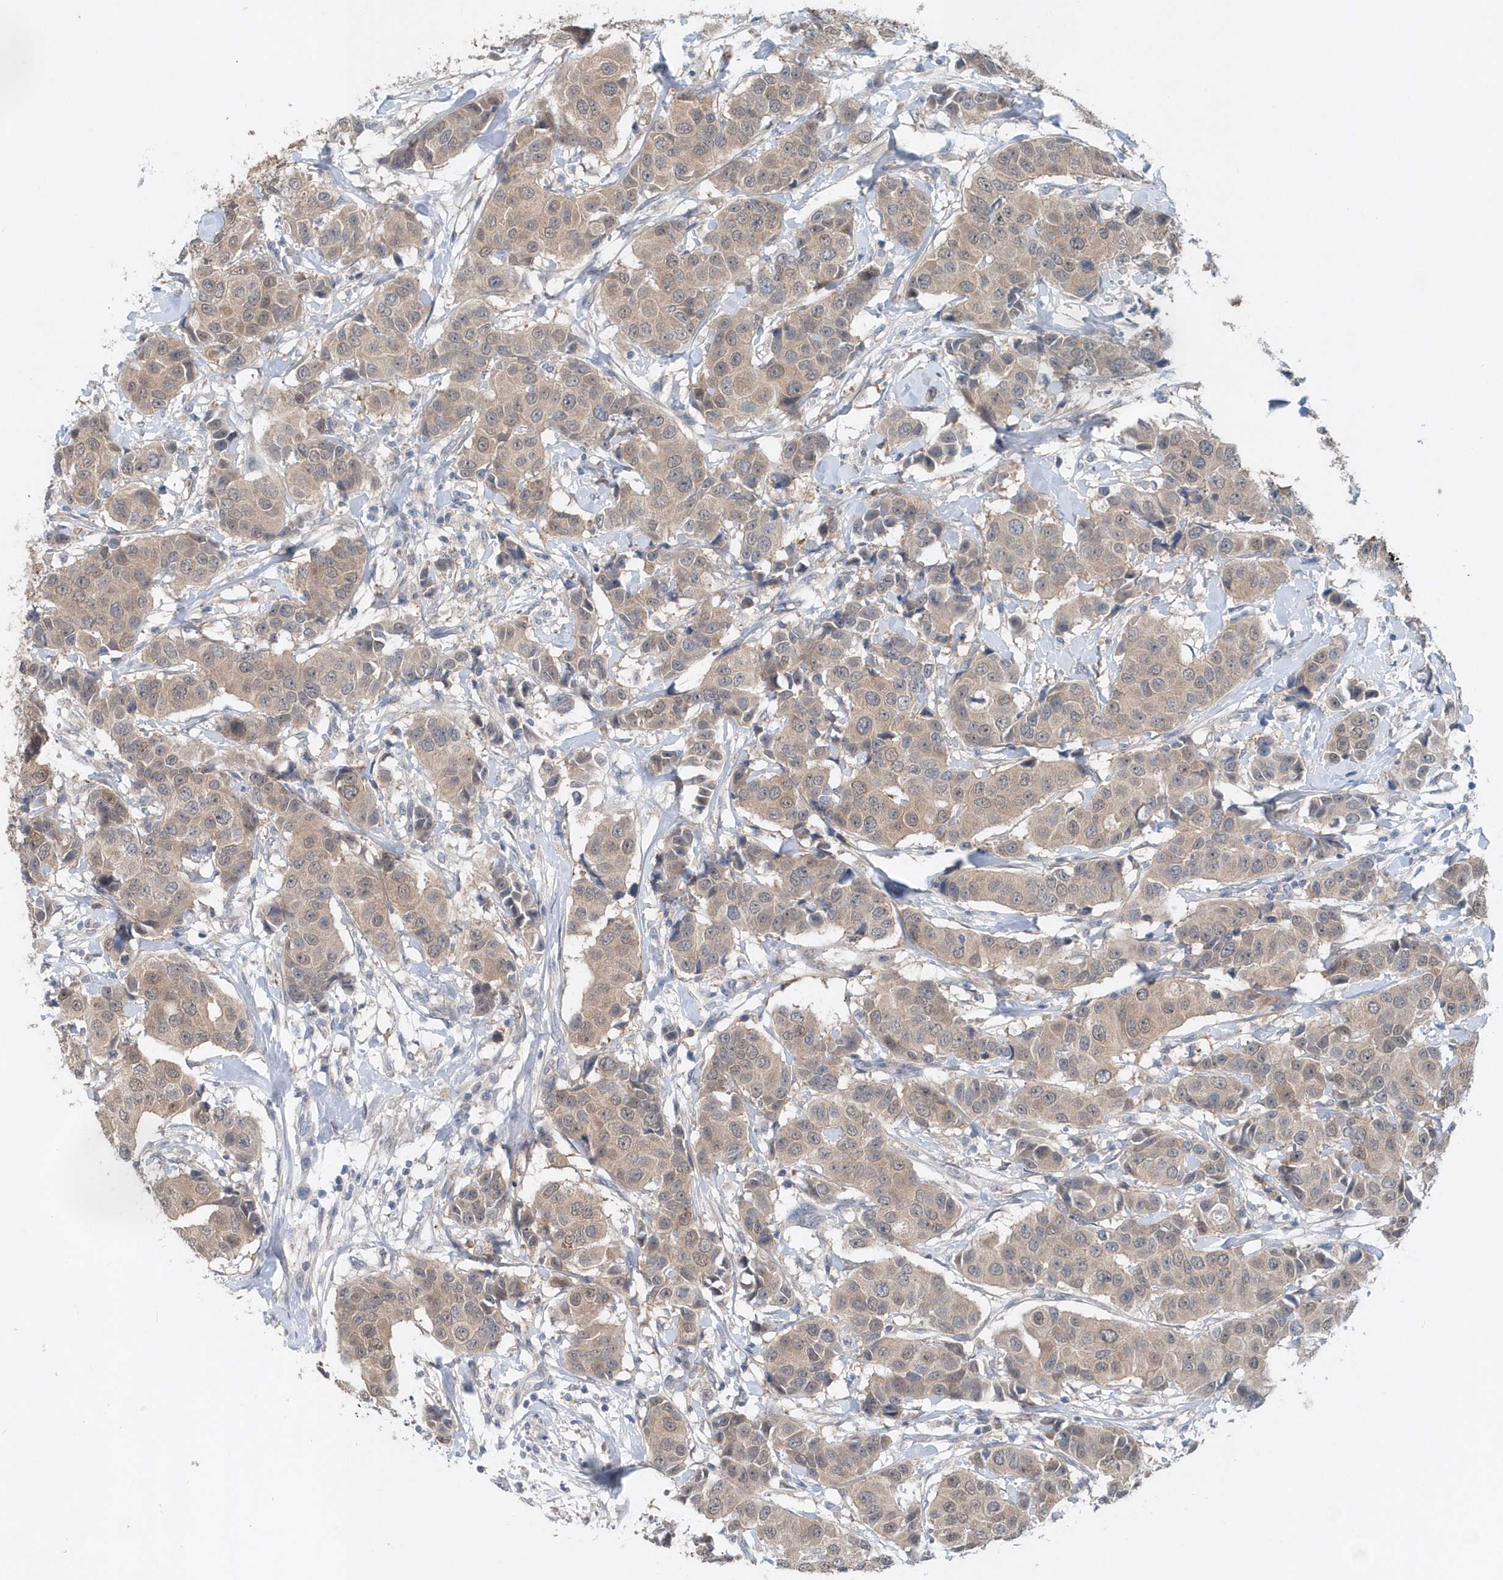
{"staining": {"intensity": "weak", "quantity": ">75%", "location": "cytoplasmic/membranous,nuclear"}, "tissue": "breast cancer", "cell_type": "Tumor cells", "image_type": "cancer", "snomed": [{"axis": "morphology", "description": "Normal tissue, NOS"}, {"axis": "morphology", "description": "Duct carcinoma"}, {"axis": "topography", "description": "Breast"}], "caption": "Immunohistochemical staining of breast invasive ductal carcinoma shows weak cytoplasmic/membranous and nuclear protein positivity in approximately >75% of tumor cells.", "gene": "PFN2", "patient": {"sex": "female", "age": 39}}